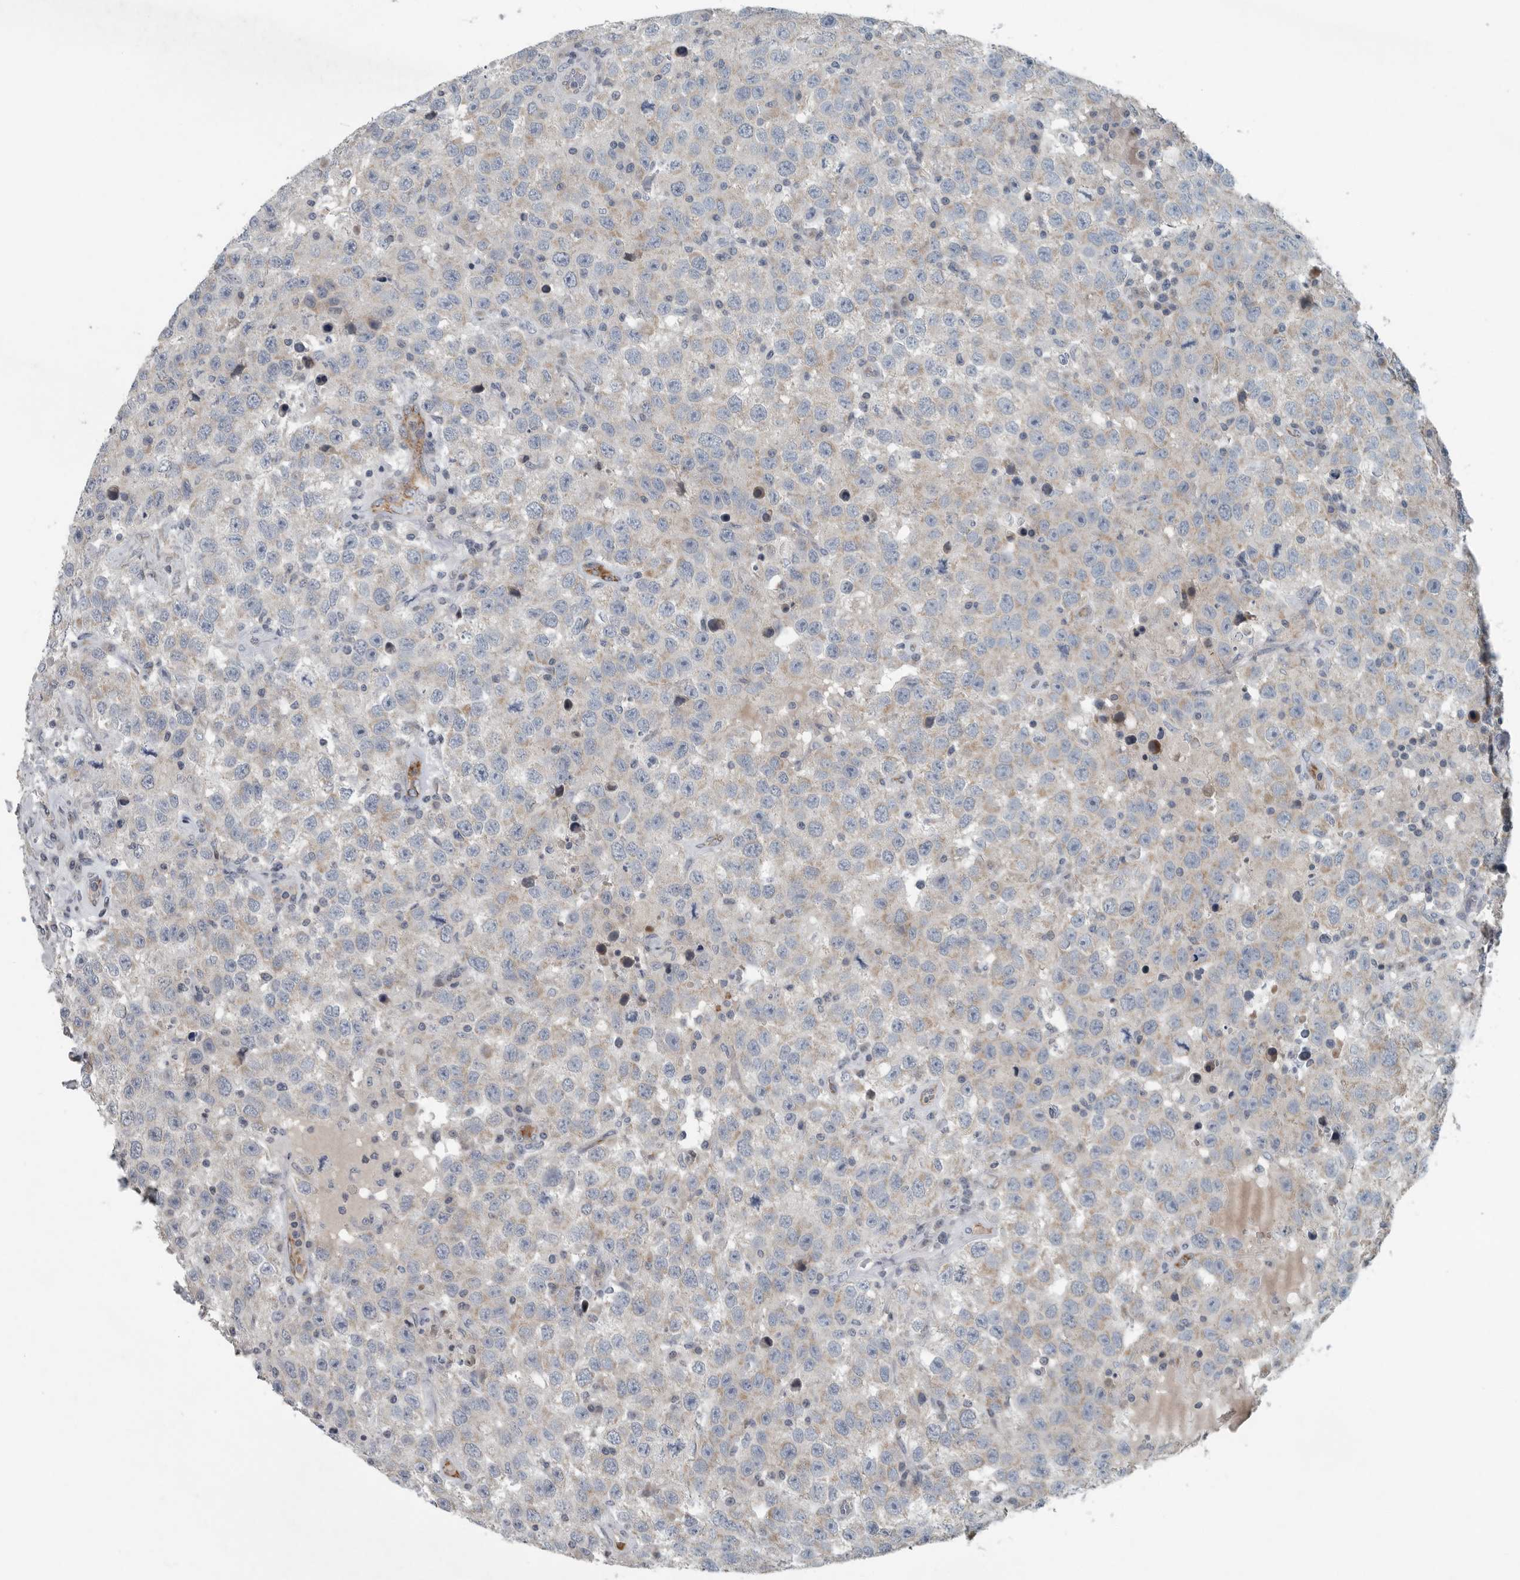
{"staining": {"intensity": "weak", "quantity": "25%-75%", "location": "cytoplasmic/membranous"}, "tissue": "testis cancer", "cell_type": "Tumor cells", "image_type": "cancer", "snomed": [{"axis": "morphology", "description": "Seminoma, NOS"}, {"axis": "topography", "description": "Testis"}], "caption": "Immunohistochemistry micrograph of testis cancer stained for a protein (brown), which demonstrates low levels of weak cytoplasmic/membranous staining in approximately 25%-75% of tumor cells.", "gene": "MPP3", "patient": {"sex": "male", "age": 41}}